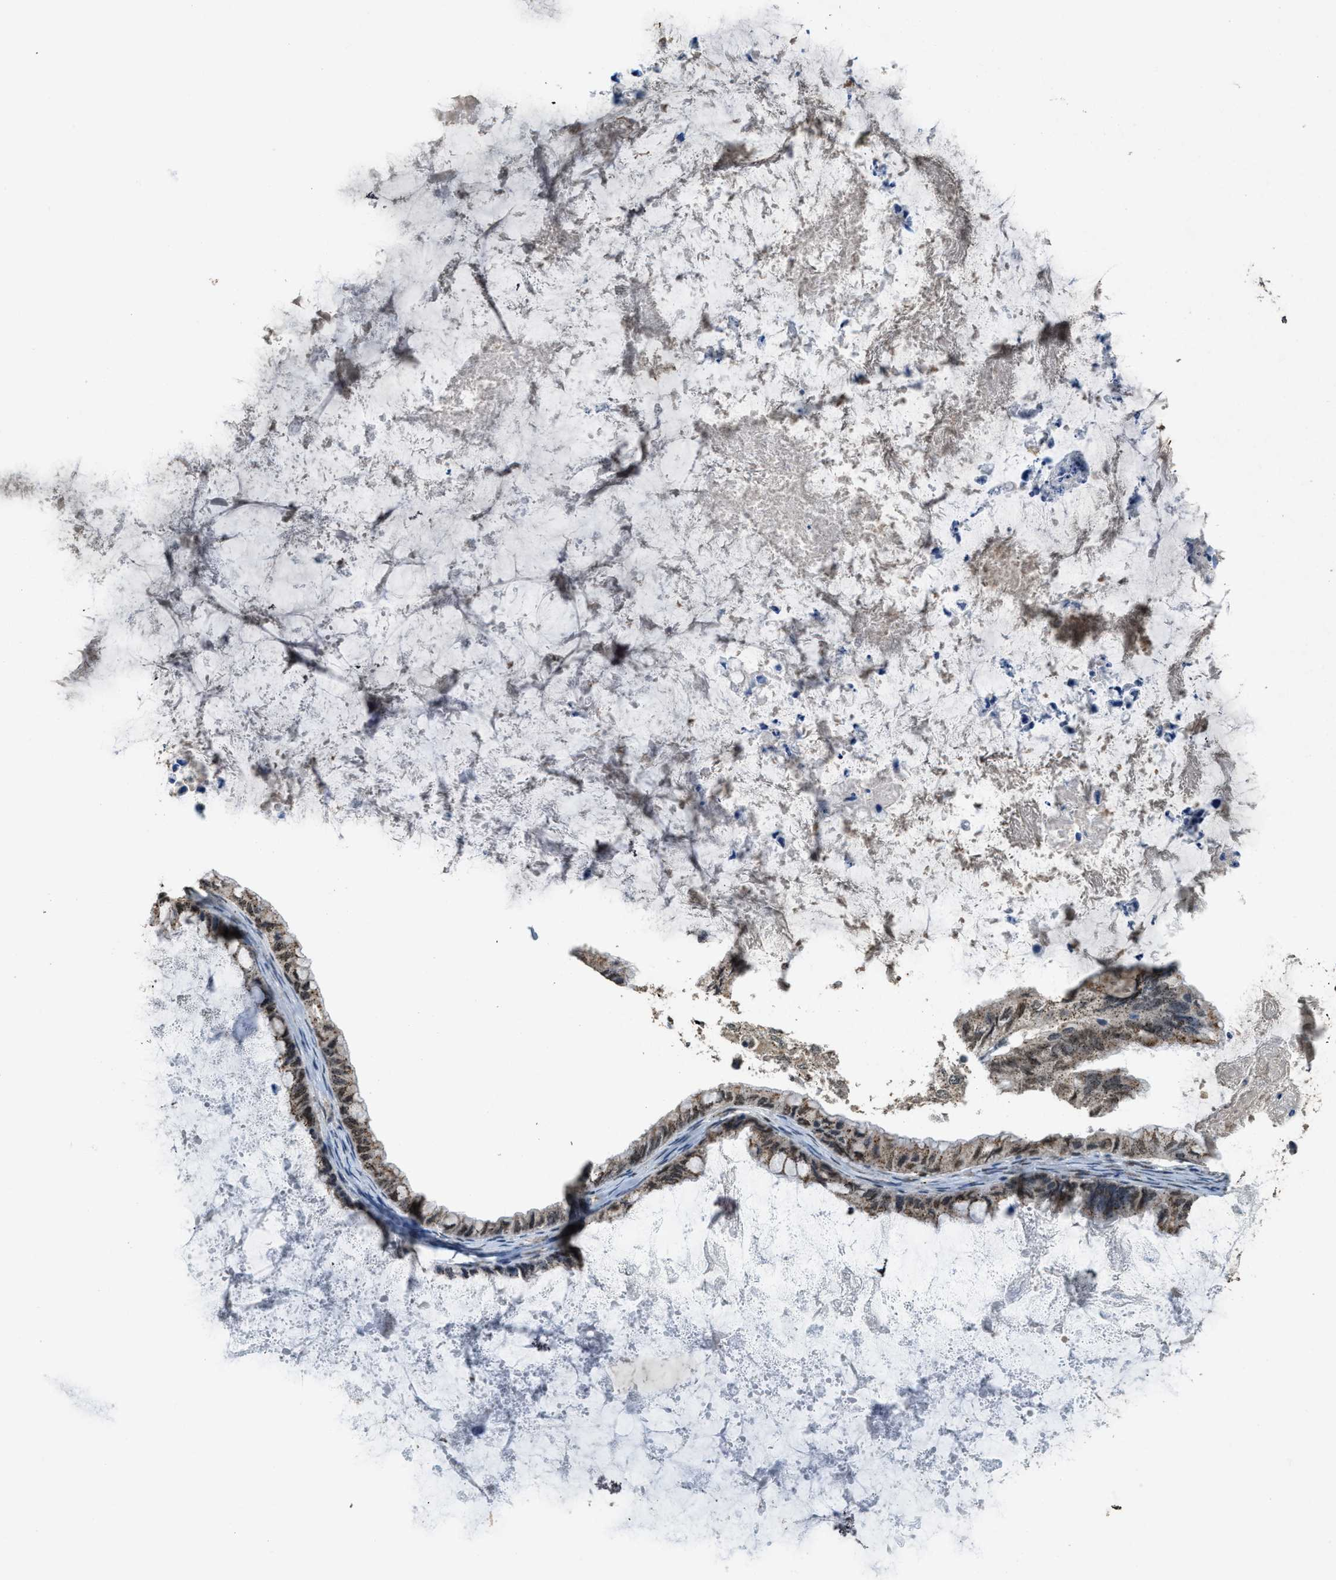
{"staining": {"intensity": "moderate", "quantity": ">75%", "location": "cytoplasmic/membranous,nuclear"}, "tissue": "ovarian cancer", "cell_type": "Tumor cells", "image_type": "cancer", "snomed": [{"axis": "morphology", "description": "Cystadenocarcinoma, mucinous, NOS"}, {"axis": "topography", "description": "Ovary"}], "caption": "Ovarian cancer (mucinous cystadenocarcinoma) tissue exhibits moderate cytoplasmic/membranous and nuclear positivity in approximately >75% of tumor cells, visualized by immunohistochemistry. Ihc stains the protein of interest in brown and the nuclei are stained blue.", "gene": "IPO7", "patient": {"sex": "female", "age": 80}}